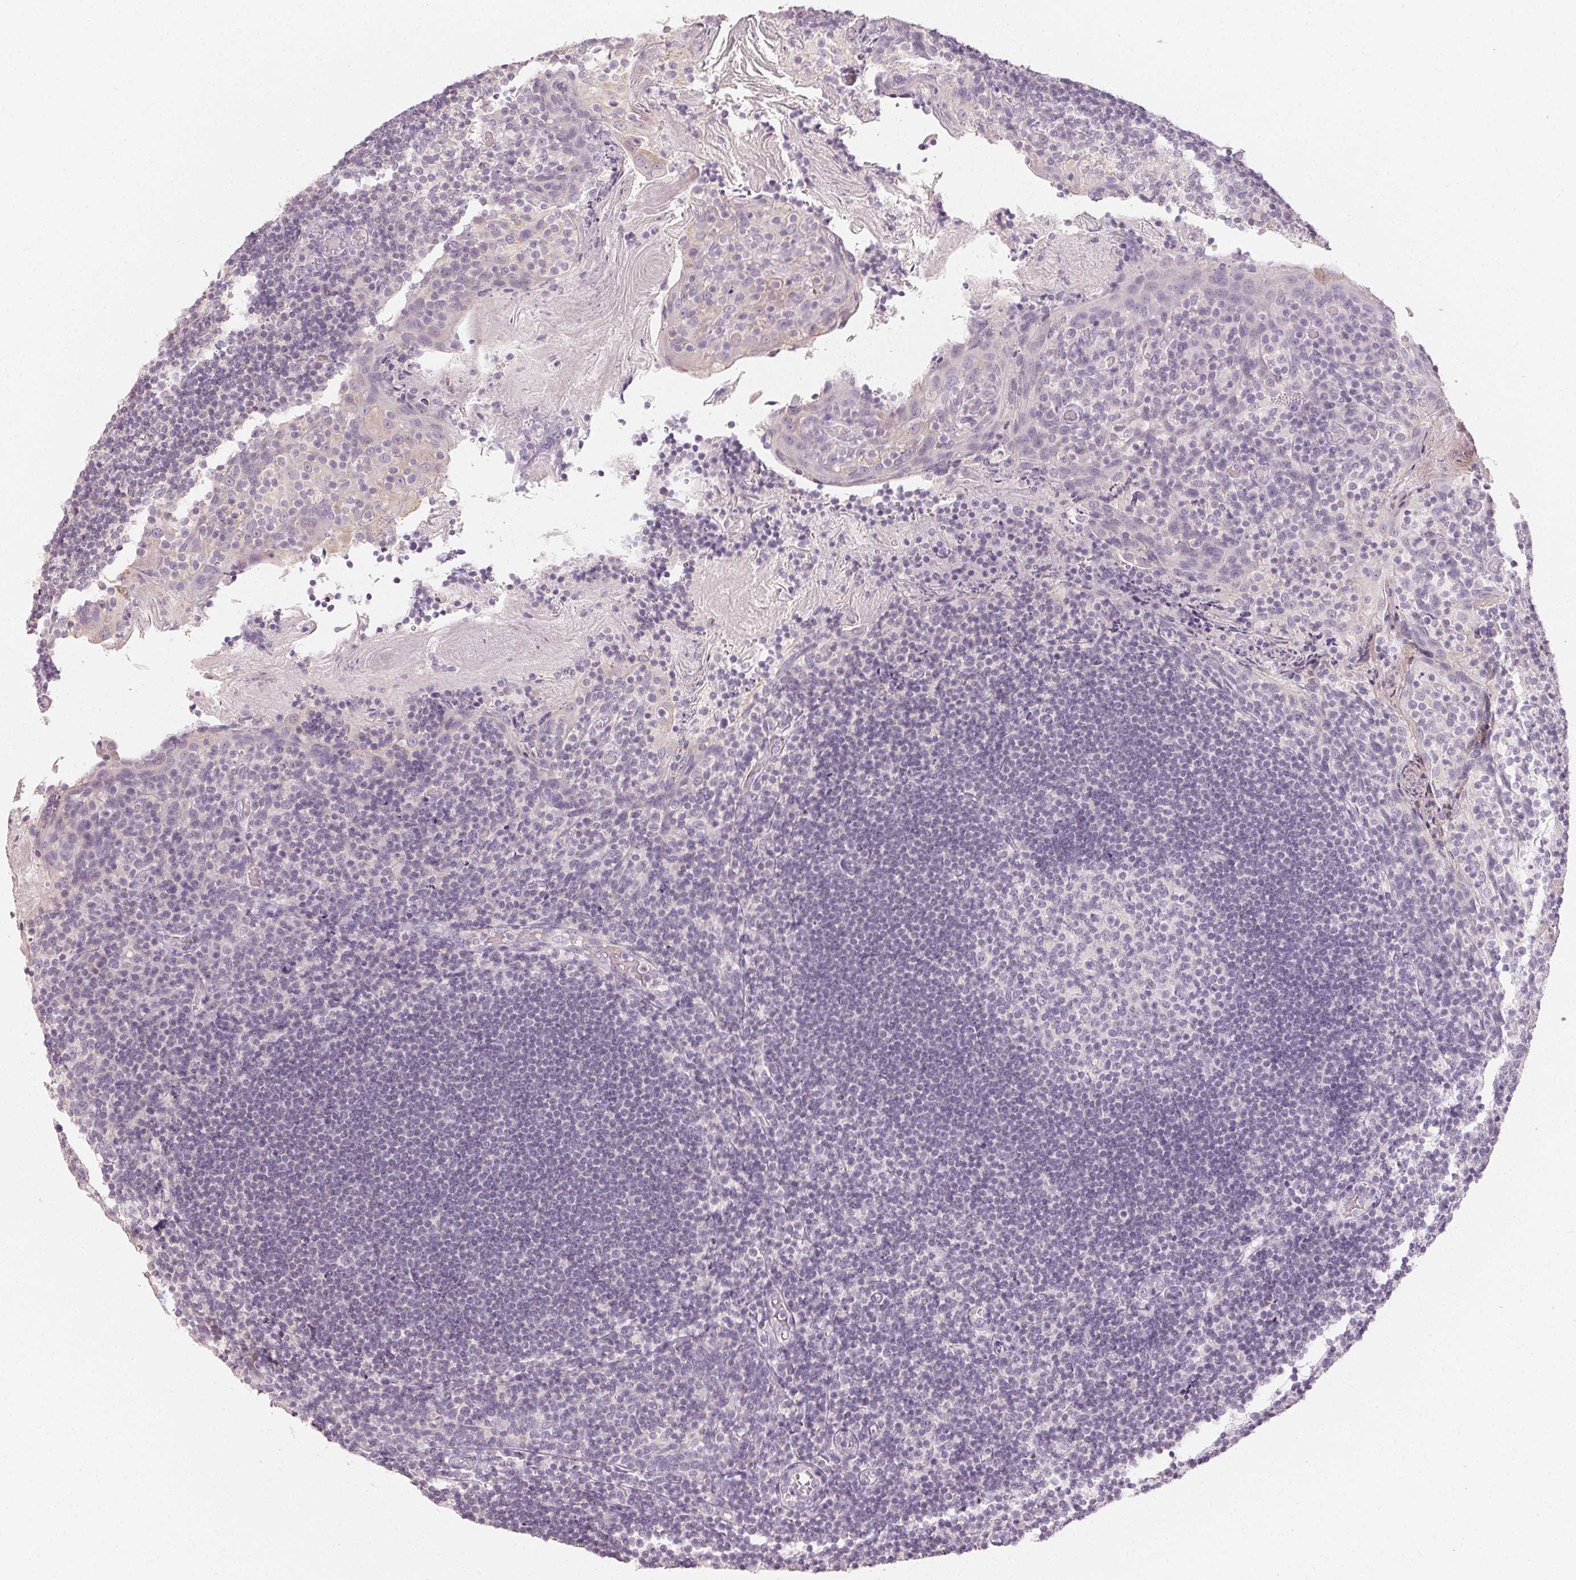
{"staining": {"intensity": "negative", "quantity": "none", "location": "none"}, "tissue": "tonsil", "cell_type": "Germinal center cells", "image_type": "normal", "snomed": [{"axis": "morphology", "description": "Normal tissue, NOS"}, {"axis": "topography", "description": "Tonsil"}], "caption": "This is a photomicrograph of immunohistochemistry (IHC) staining of benign tonsil, which shows no staining in germinal center cells.", "gene": "LVRN", "patient": {"sex": "female", "age": 10}}